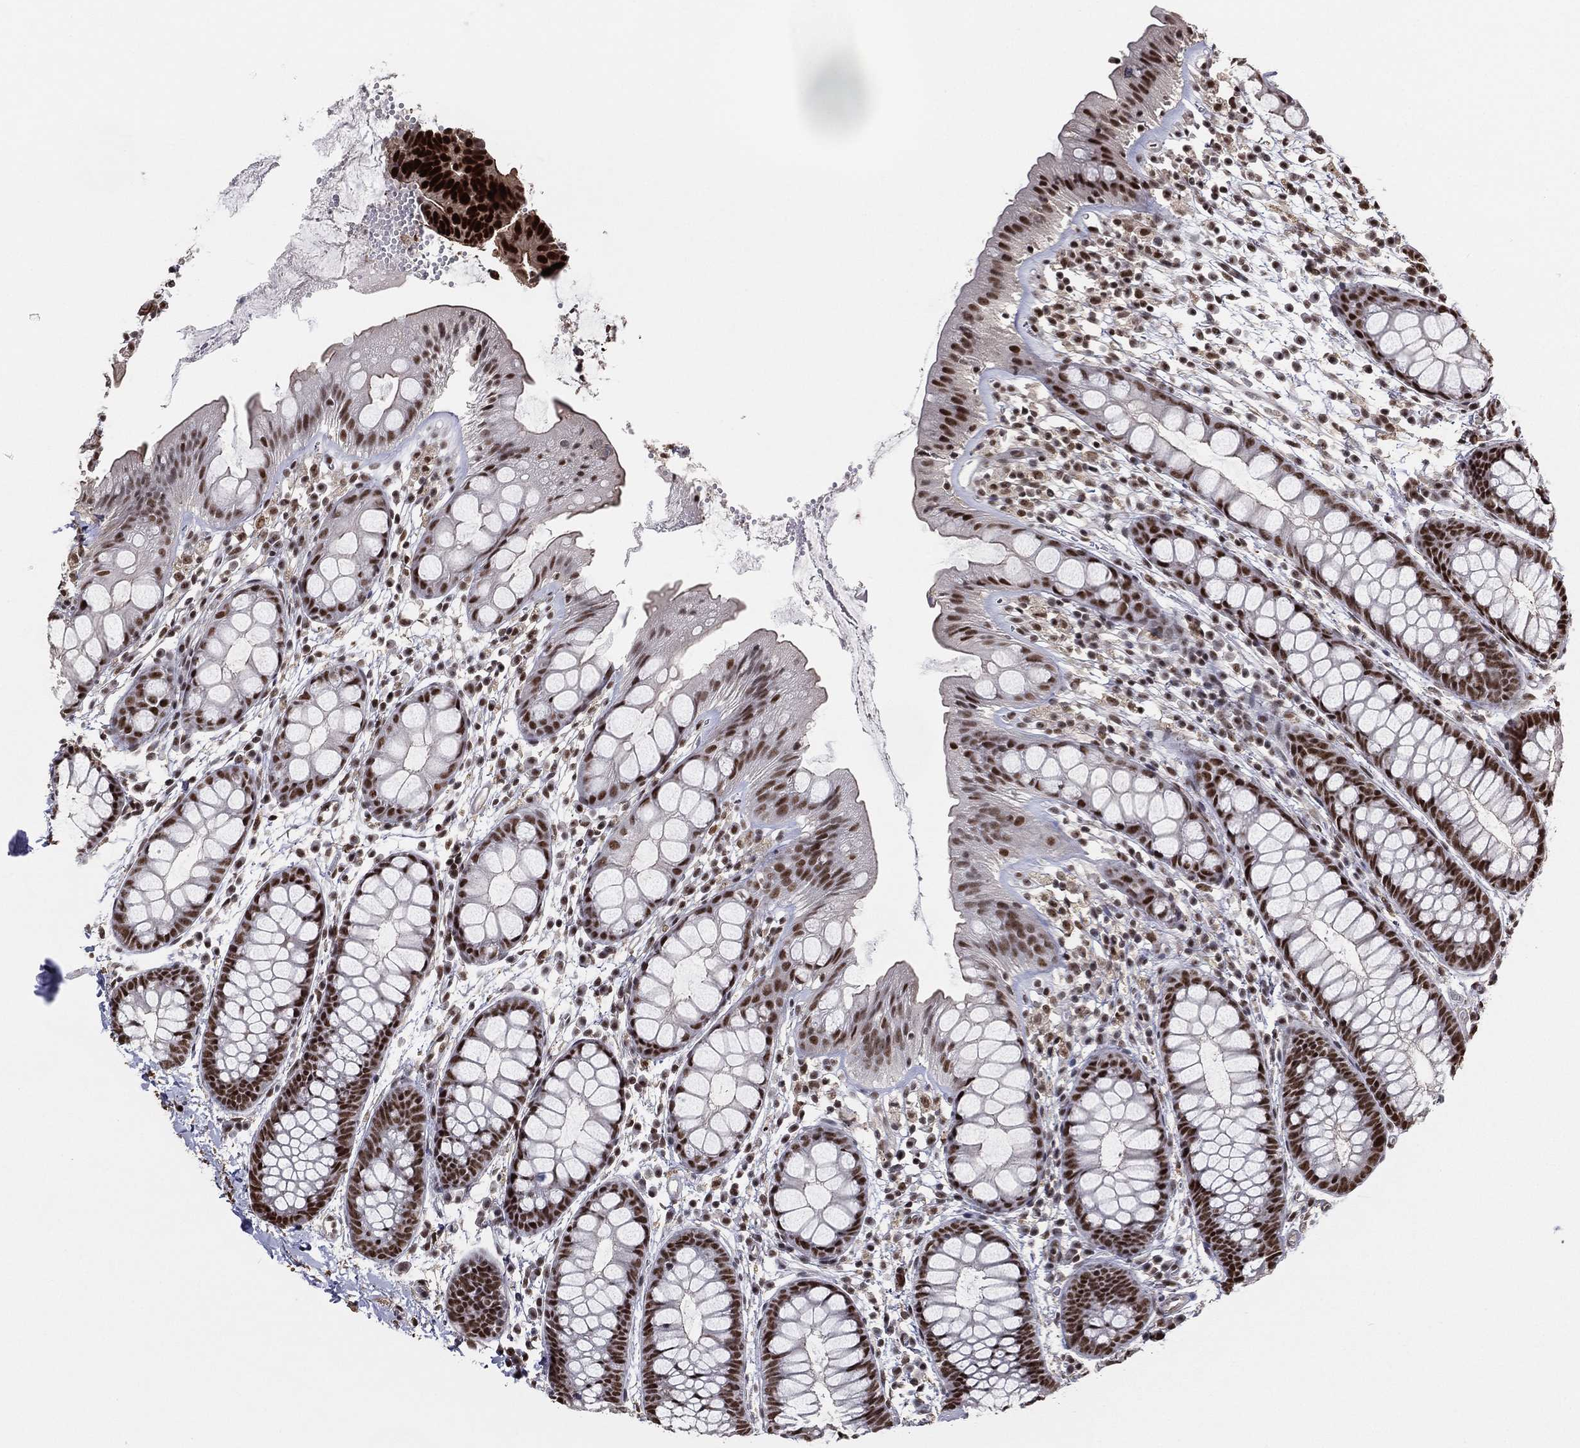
{"staining": {"intensity": "strong", "quantity": "25%-75%", "location": "nuclear"}, "tissue": "rectum", "cell_type": "Glandular cells", "image_type": "normal", "snomed": [{"axis": "morphology", "description": "Normal tissue, NOS"}, {"axis": "topography", "description": "Rectum"}], "caption": "High-magnification brightfield microscopy of normal rectum stained with DAB (brown) and counterstained with hematoxylin (blue). glandular cells exhibit strong nuclear positivity is seen in approximately25%-75% of cells.", "gene": "GPALPP1", "patient": {"sex": "male", "age": 57}}